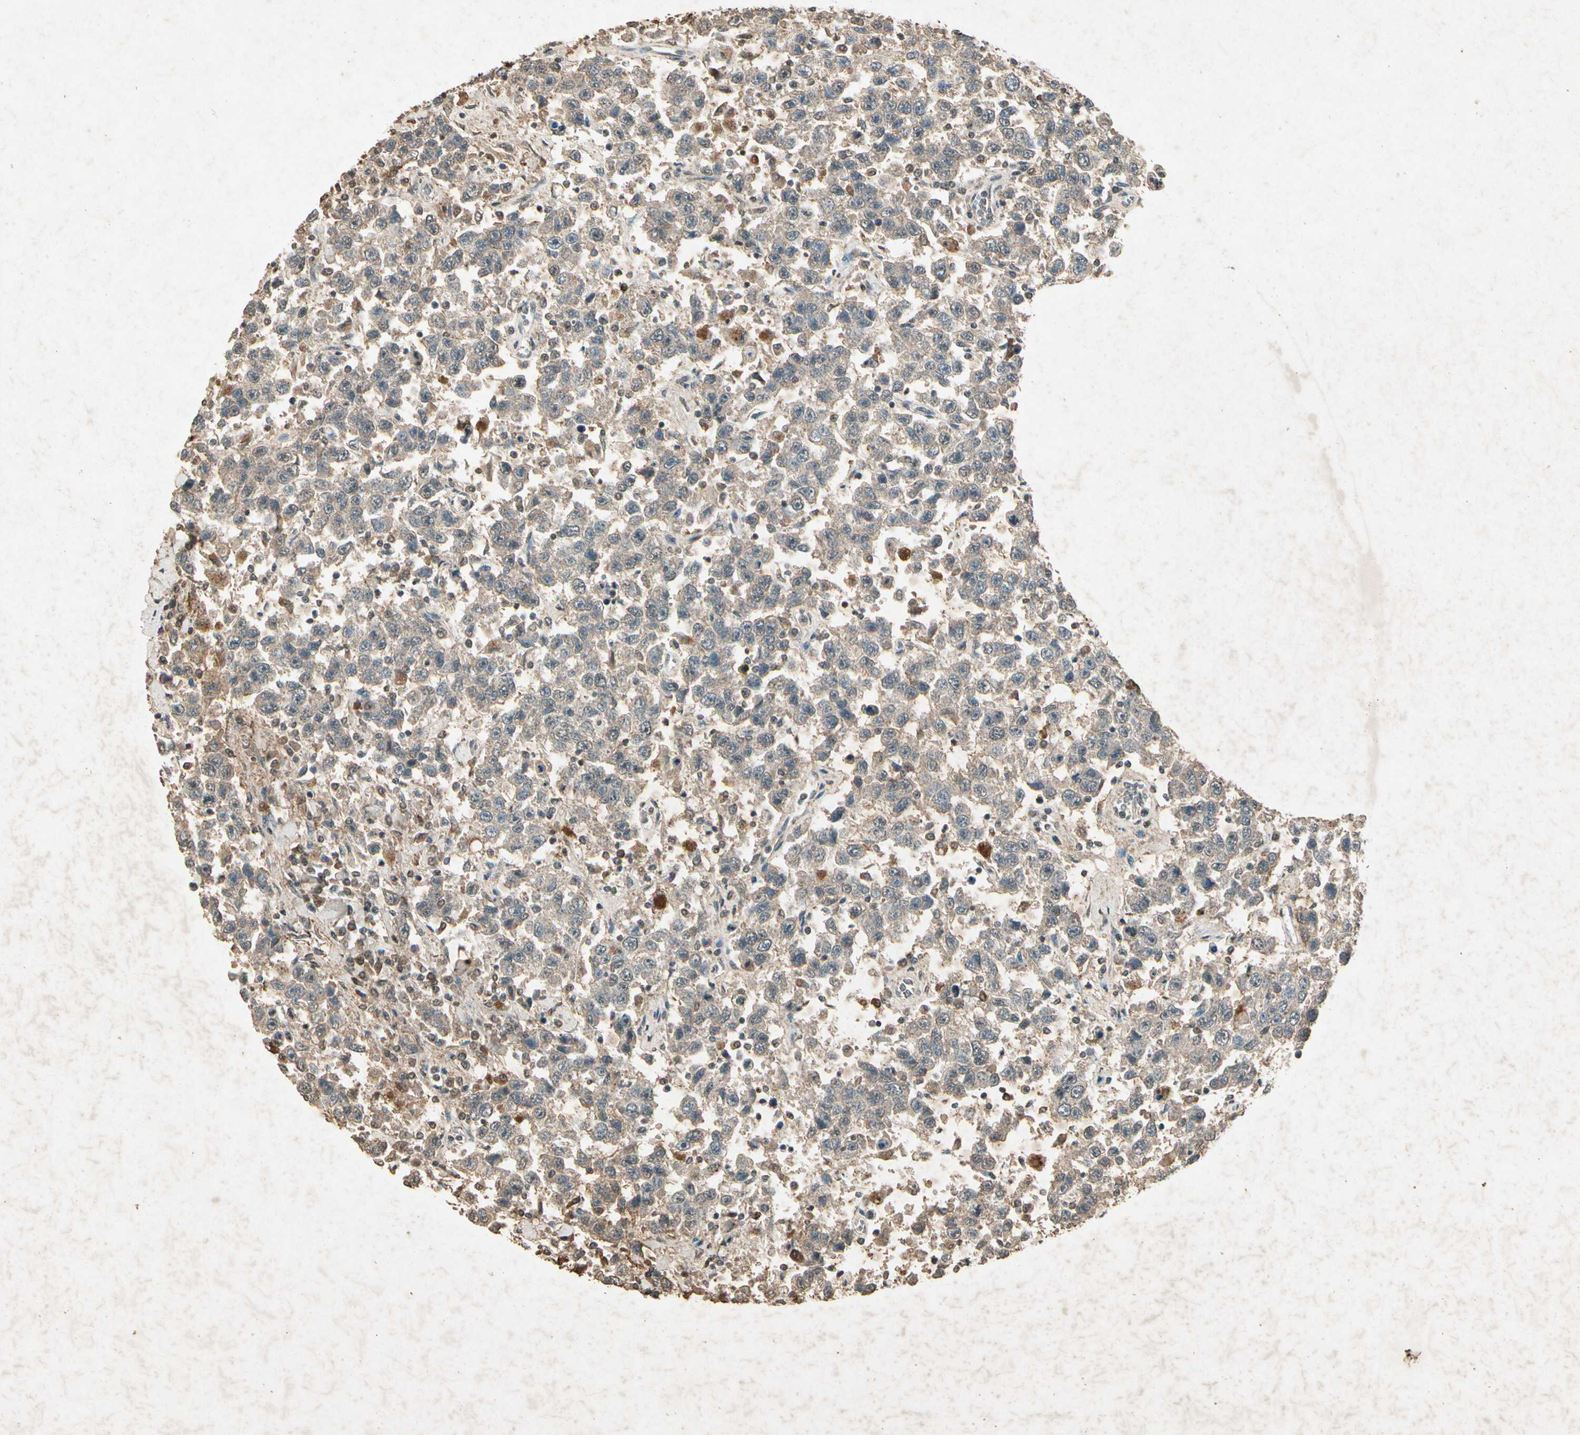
{"staining": {"intensity": "weak", "quantity": "25%-75%", "location": "cytoplasmic/membranous"}, "tissue": "testis cancer", "cell_type": "Tumor cells", "image_type": "cancer", "snomed": [{"axis": "morphology", "description": "Seminoma, NOS"}, {"axis": "topography", "description": "Testis"}], "caption": "Testis cancer stained with DAB (3,3'-diaminobenzidine) IHC demonstrates low levels of weak cytoplasmic/membranous positivity in approximately 25%-75% of tumor cells.", "gene": "GC", "patient": {"sex": "male", "age": 41}}